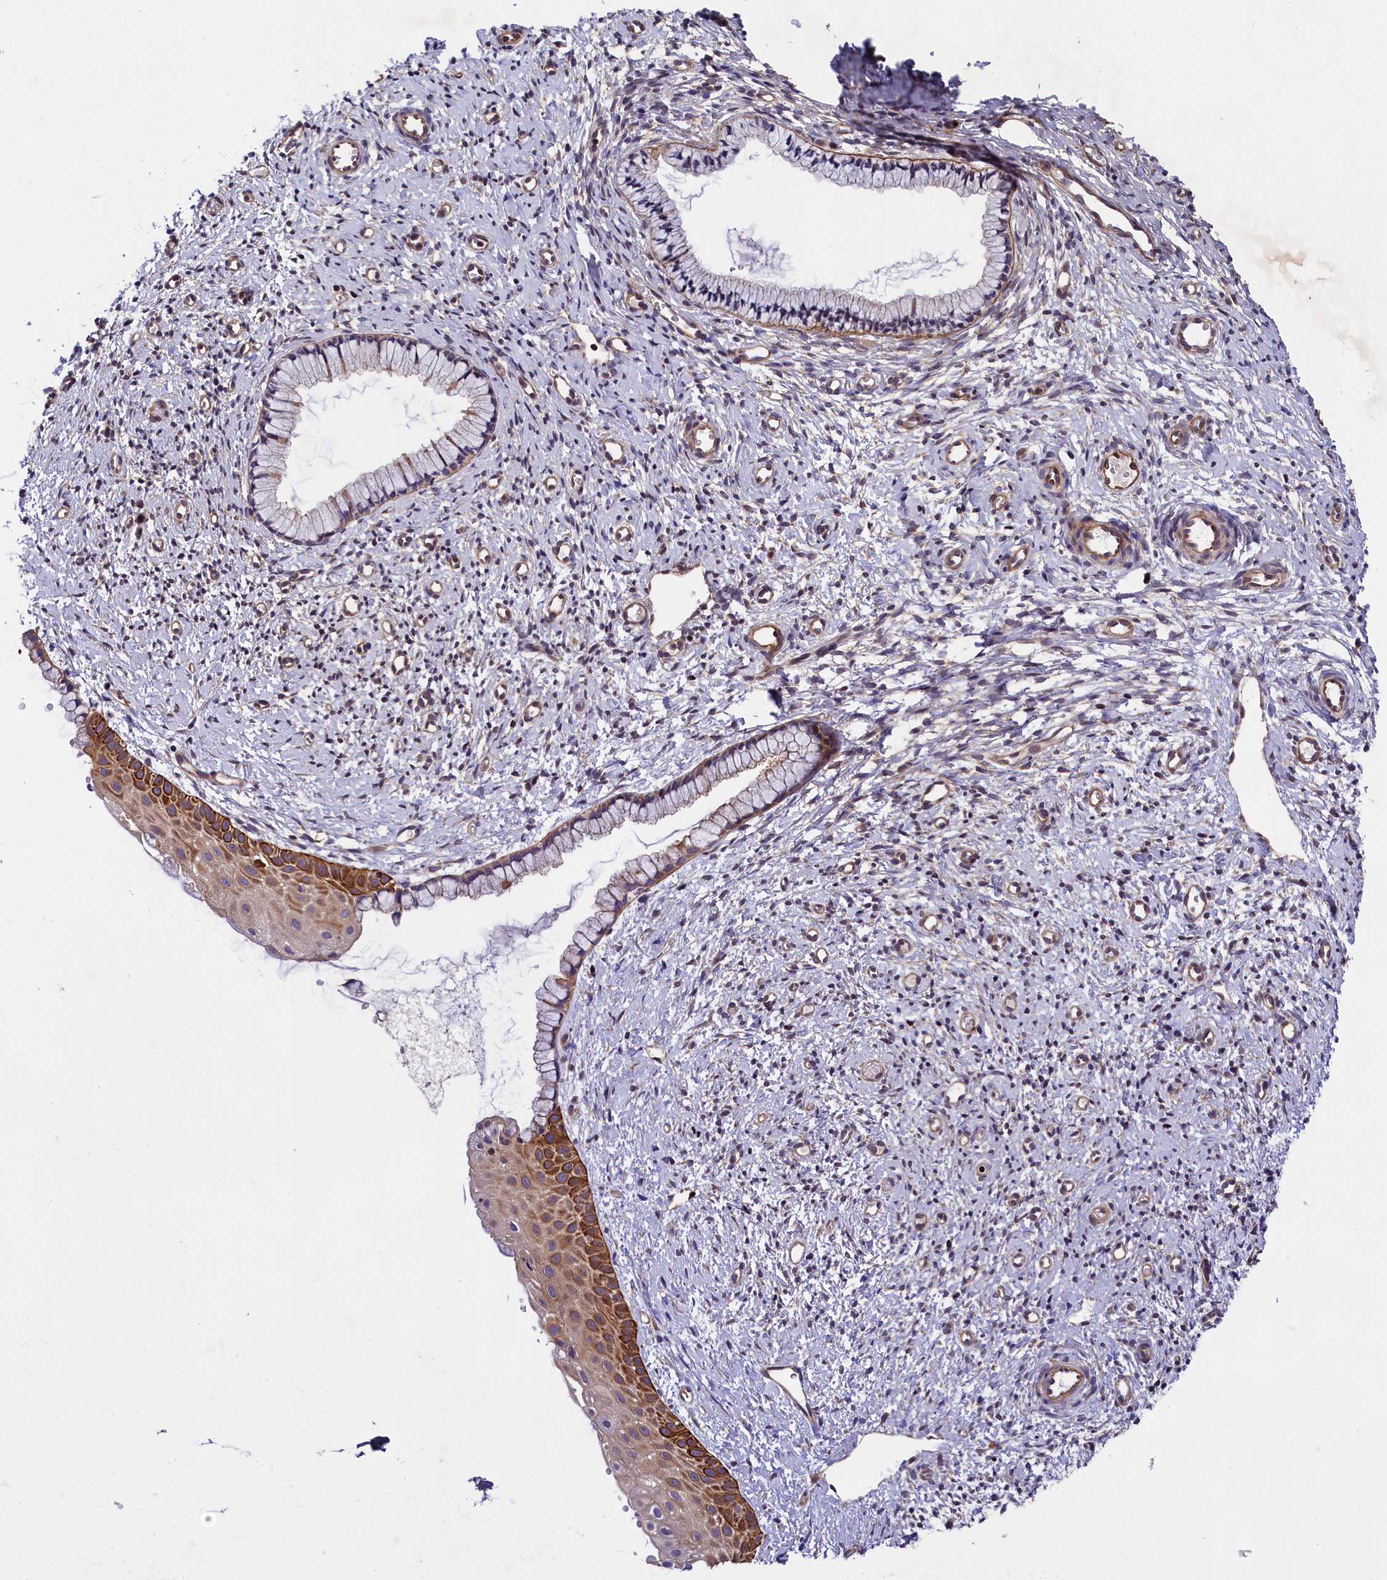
{"staining": {"intensity": "weak", "quantity": "25%-75%", "location": "cytoplasmic/membranous"}, "tissue": "cervix", "cell_type": "Glandular cells", "image_type": "normal", "snomed": [{"axis": "morphology", "description": "Normal tissue, NOS"}, {"axis": "topography", "description": "Cervix"}], "caption": "About 25%-75% of glandular cells in normal cervix reveal weak cytoplasmic/membranous protein staining as visualized by brown immunohistochemical staining.", "gene": "SP4", "patient": {"sex": "female", "age": 57}}